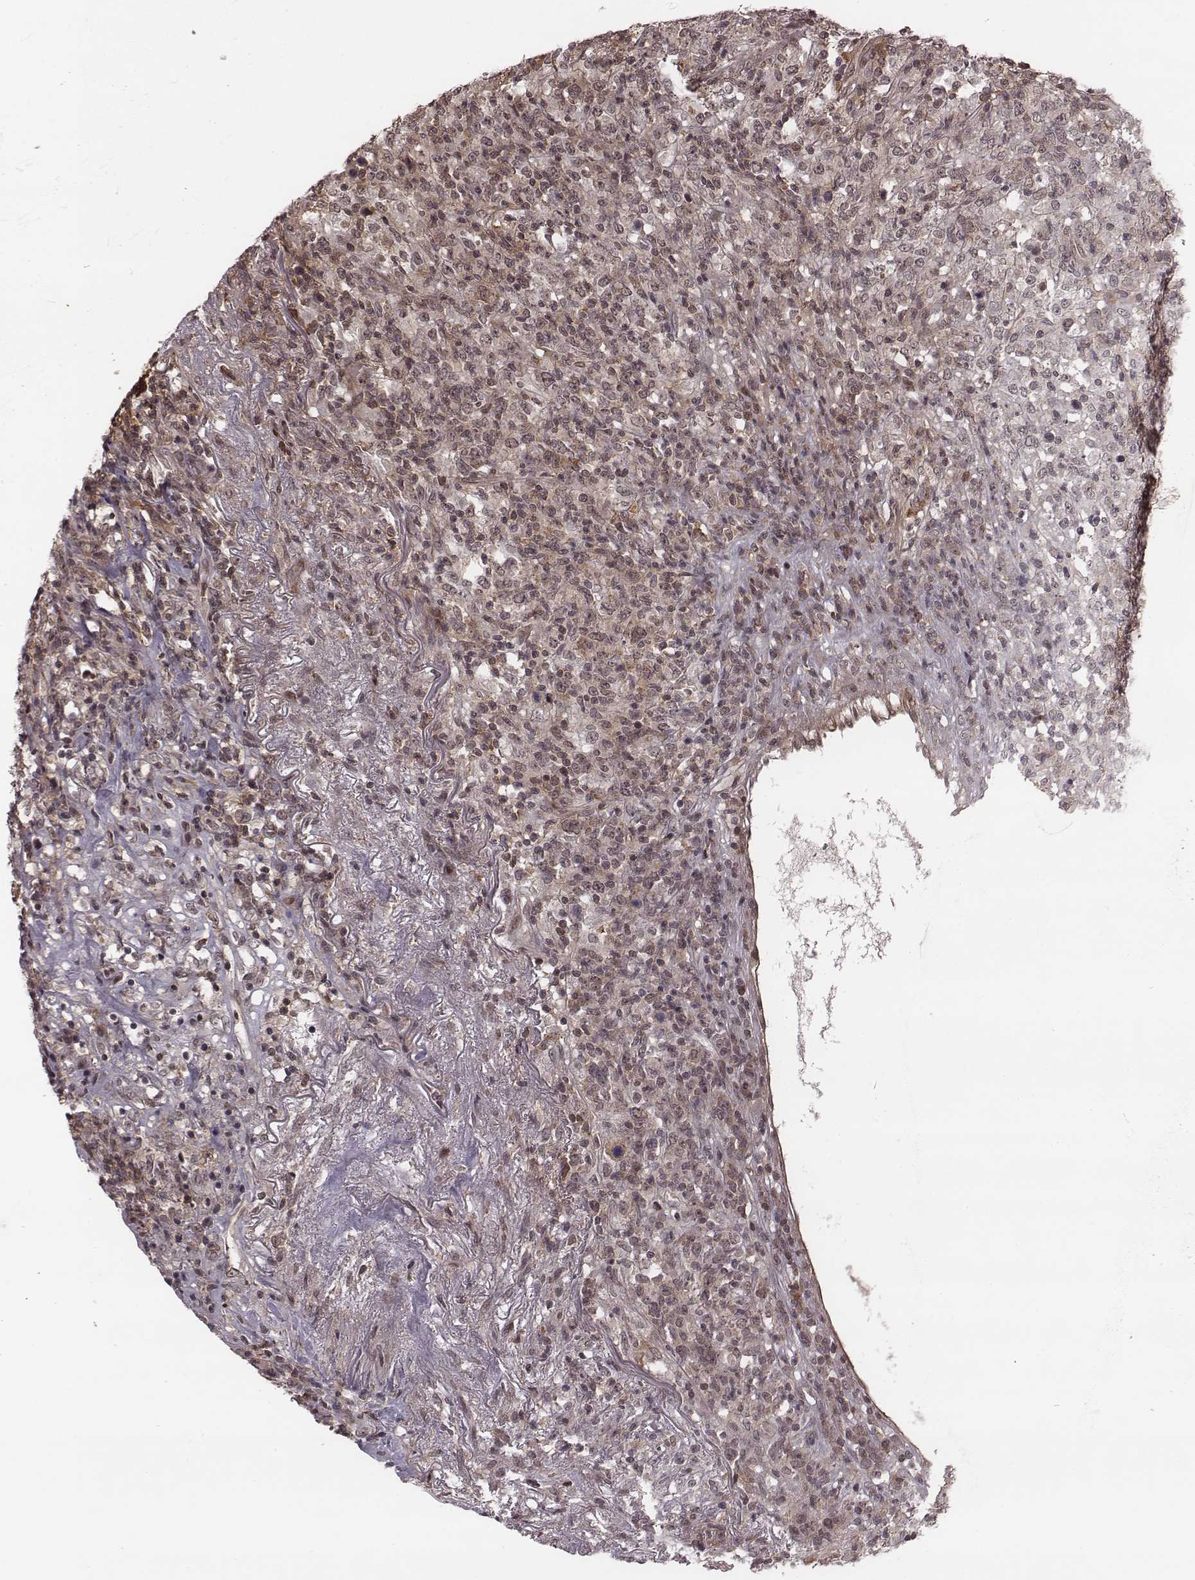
{"staining": {"intensity": "negative", "quantity": "none", "location": "none"}, "tissue": "lymphoma", "cell_type": "Tumor cells", "image_type": "cancer", "snomed": [{"axis": "morphology", "description": "Malignant lymphoma, non-Hodgkin's type, High grade"}, {"axis": "topography", "description": "Lung"}], "caption": "DAB (3,3'-diaminobenzidine) immunohistochemical staining of human lymphoma displays no significant staining in tumor cells.", "gene": "RPL3", "patient": {"sex": "male", "age": 79}}